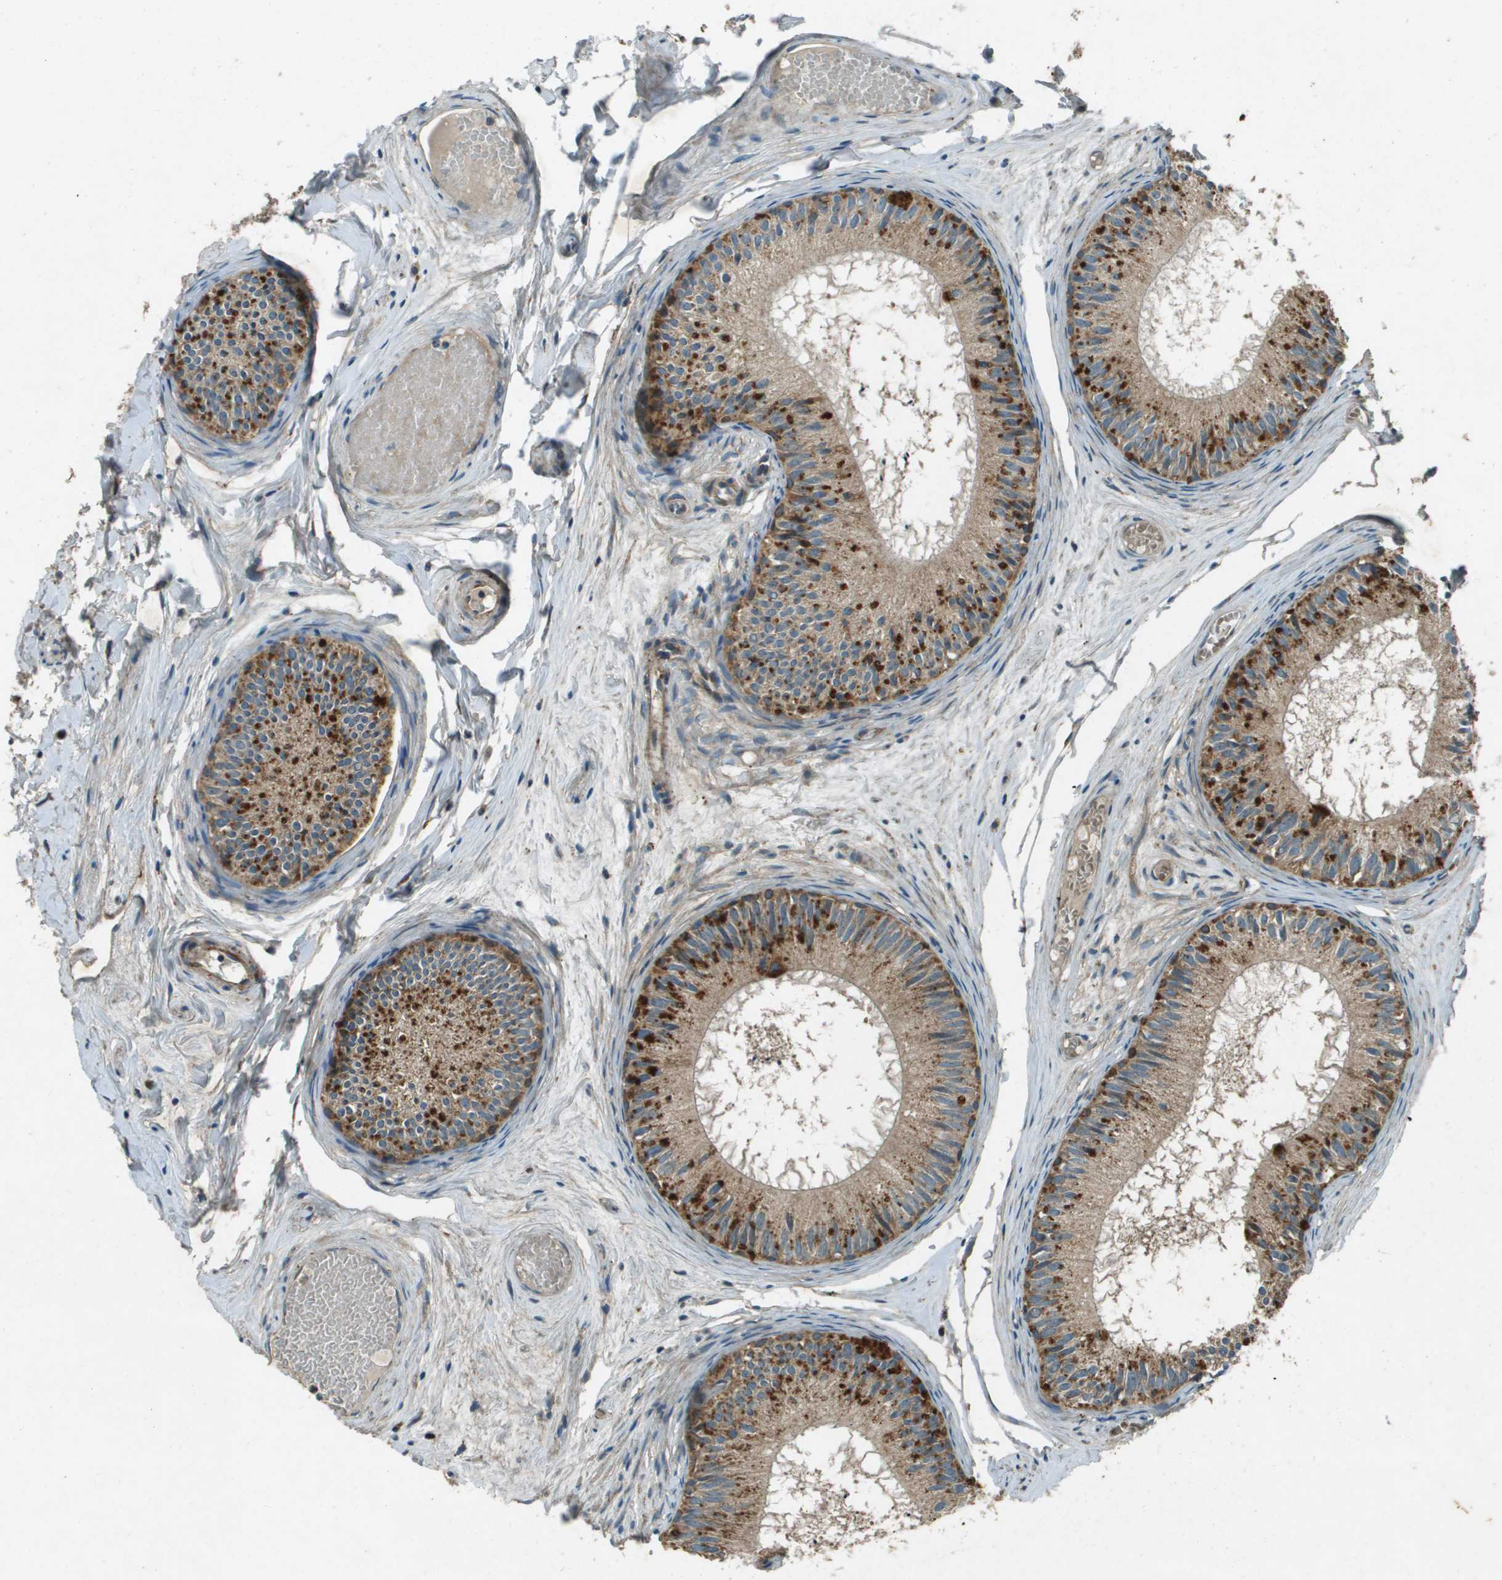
{"staining": {"intensity": "strong", "quantity": "25%-75%", "location": "cytoplasmic/membranous"}, "tissue": "epididymis", "cell_type": "Glandular cells", "image_type": "normal", "snomed": [{"axis": "morphology", "description": "Normal tissue, NOS"}, {"axis": "topography", "description": "Epididymis"}], "caption": "The micrograph exhibits a brown stain indicating the presence of a protein in the cytoplasmic/membranous of glandular cells in epididymis. The protein is shown in brown color, while the nuclei are stained blue.", "gene": "MIGA1", "patient": {"sex": "male", "age": 46}}